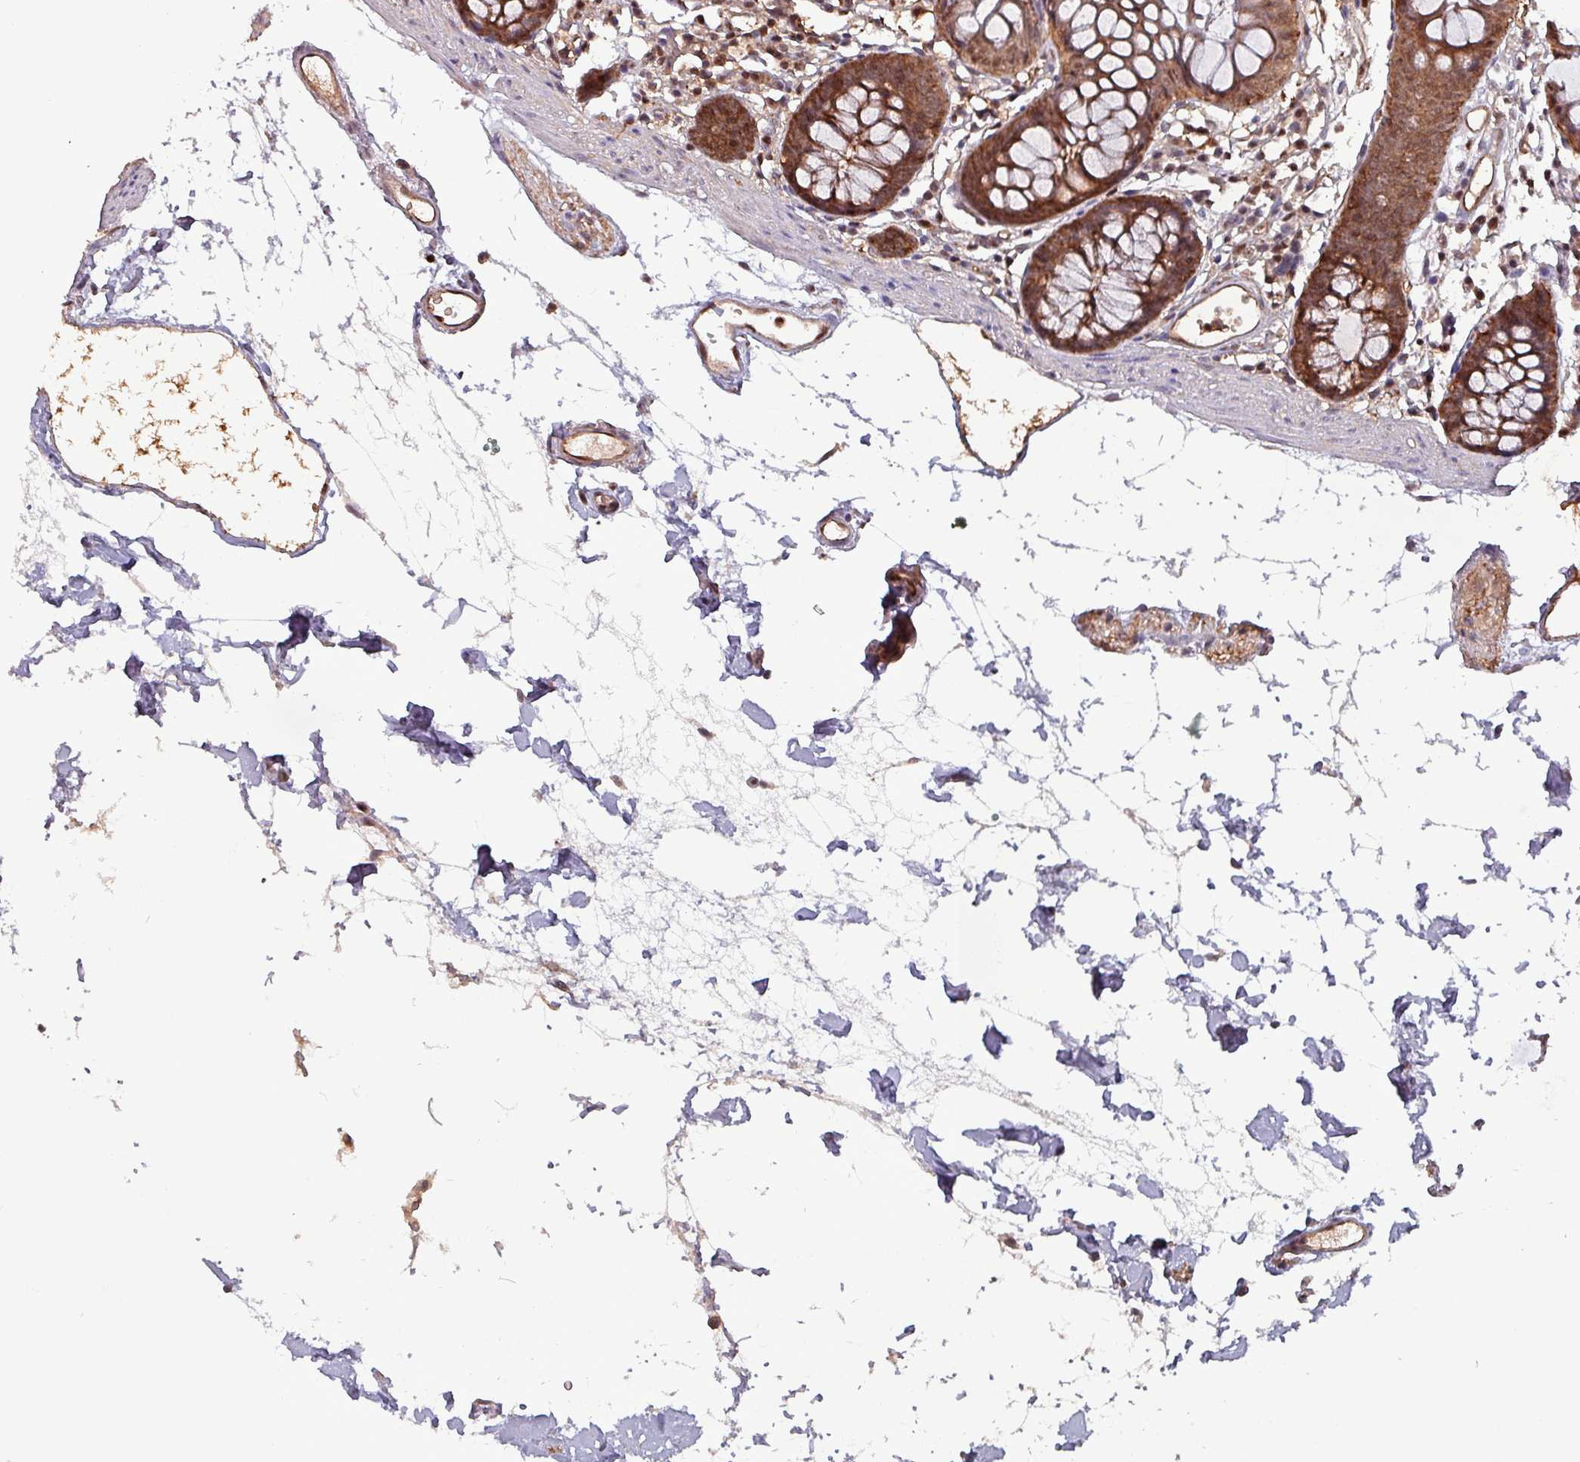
{"staining": {"intensity": "moderate", "quantity": ">75%", "location": "cytoplasmic/membranous"}, "tissue": "colon", "cell_type": "Endothelial cells", "image_type": "normal", "snomed": [{"axis": "morphology", "description": "Normal tissue, NOS"}, {"axis": "topography", "description": "Colon"}], "caption": "Endothelial cells exhibit moderate cytoplasmic/membranous expression in approximately >75% of cells in normal colon.", "gene": "PSMB8", "patient": {"sex": "female", "age": 84}}